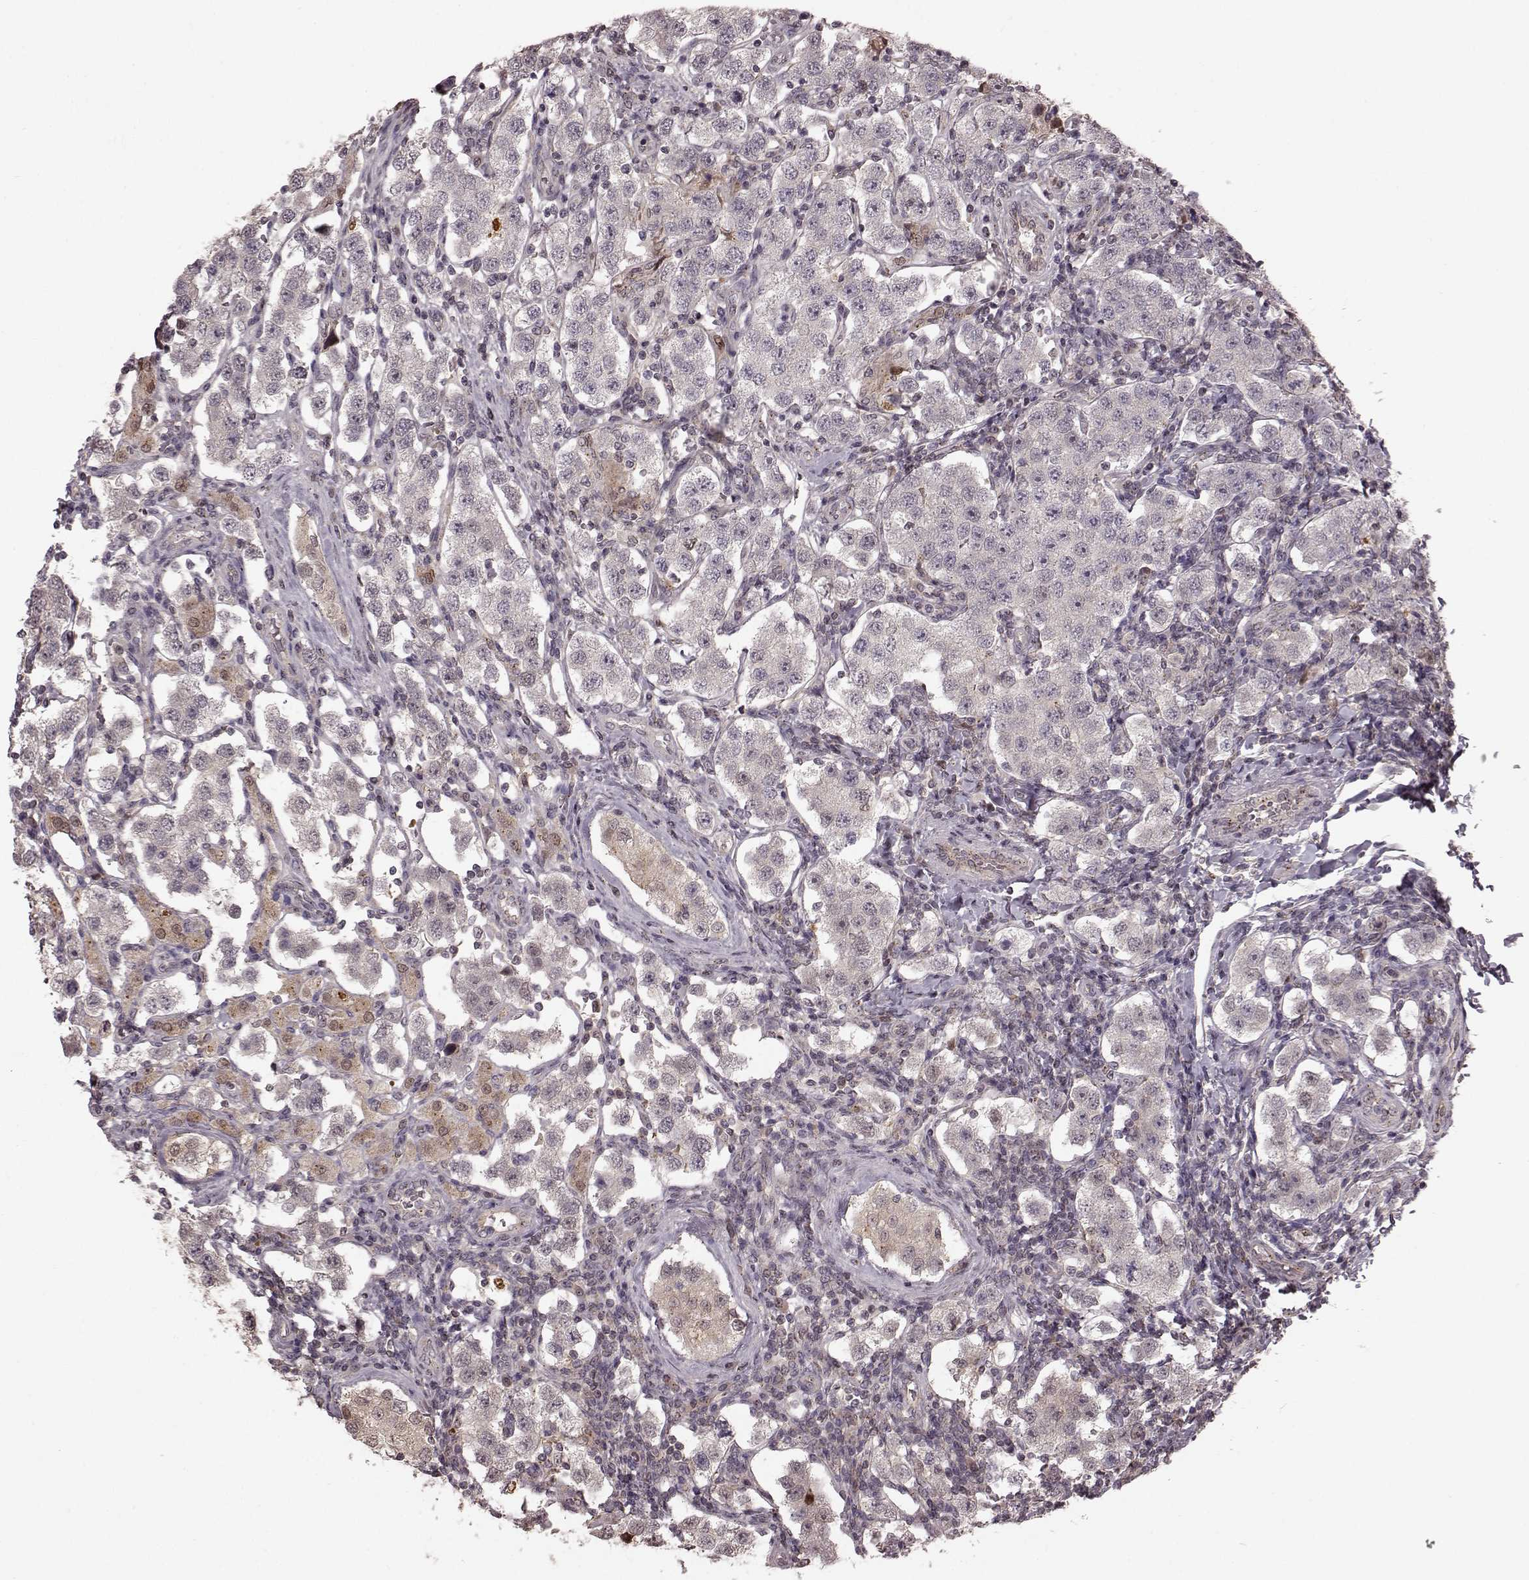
{"staining": {"intensity": "negative", "quantity": "none", "location": "none"}, "tissue": "testis cancer", "cell_type": "Tumor cells", "image_type": "cancer", "snomed": [{"axis": "morphology", "description": "Seminoma, NOS"}, {"axis": "topography", "description": "Testis"}], "caption": "There is no significant staining in tumor cells of testis cancer.", "gene": "GSS", "patient": {"sex": "male", "age": 37}}